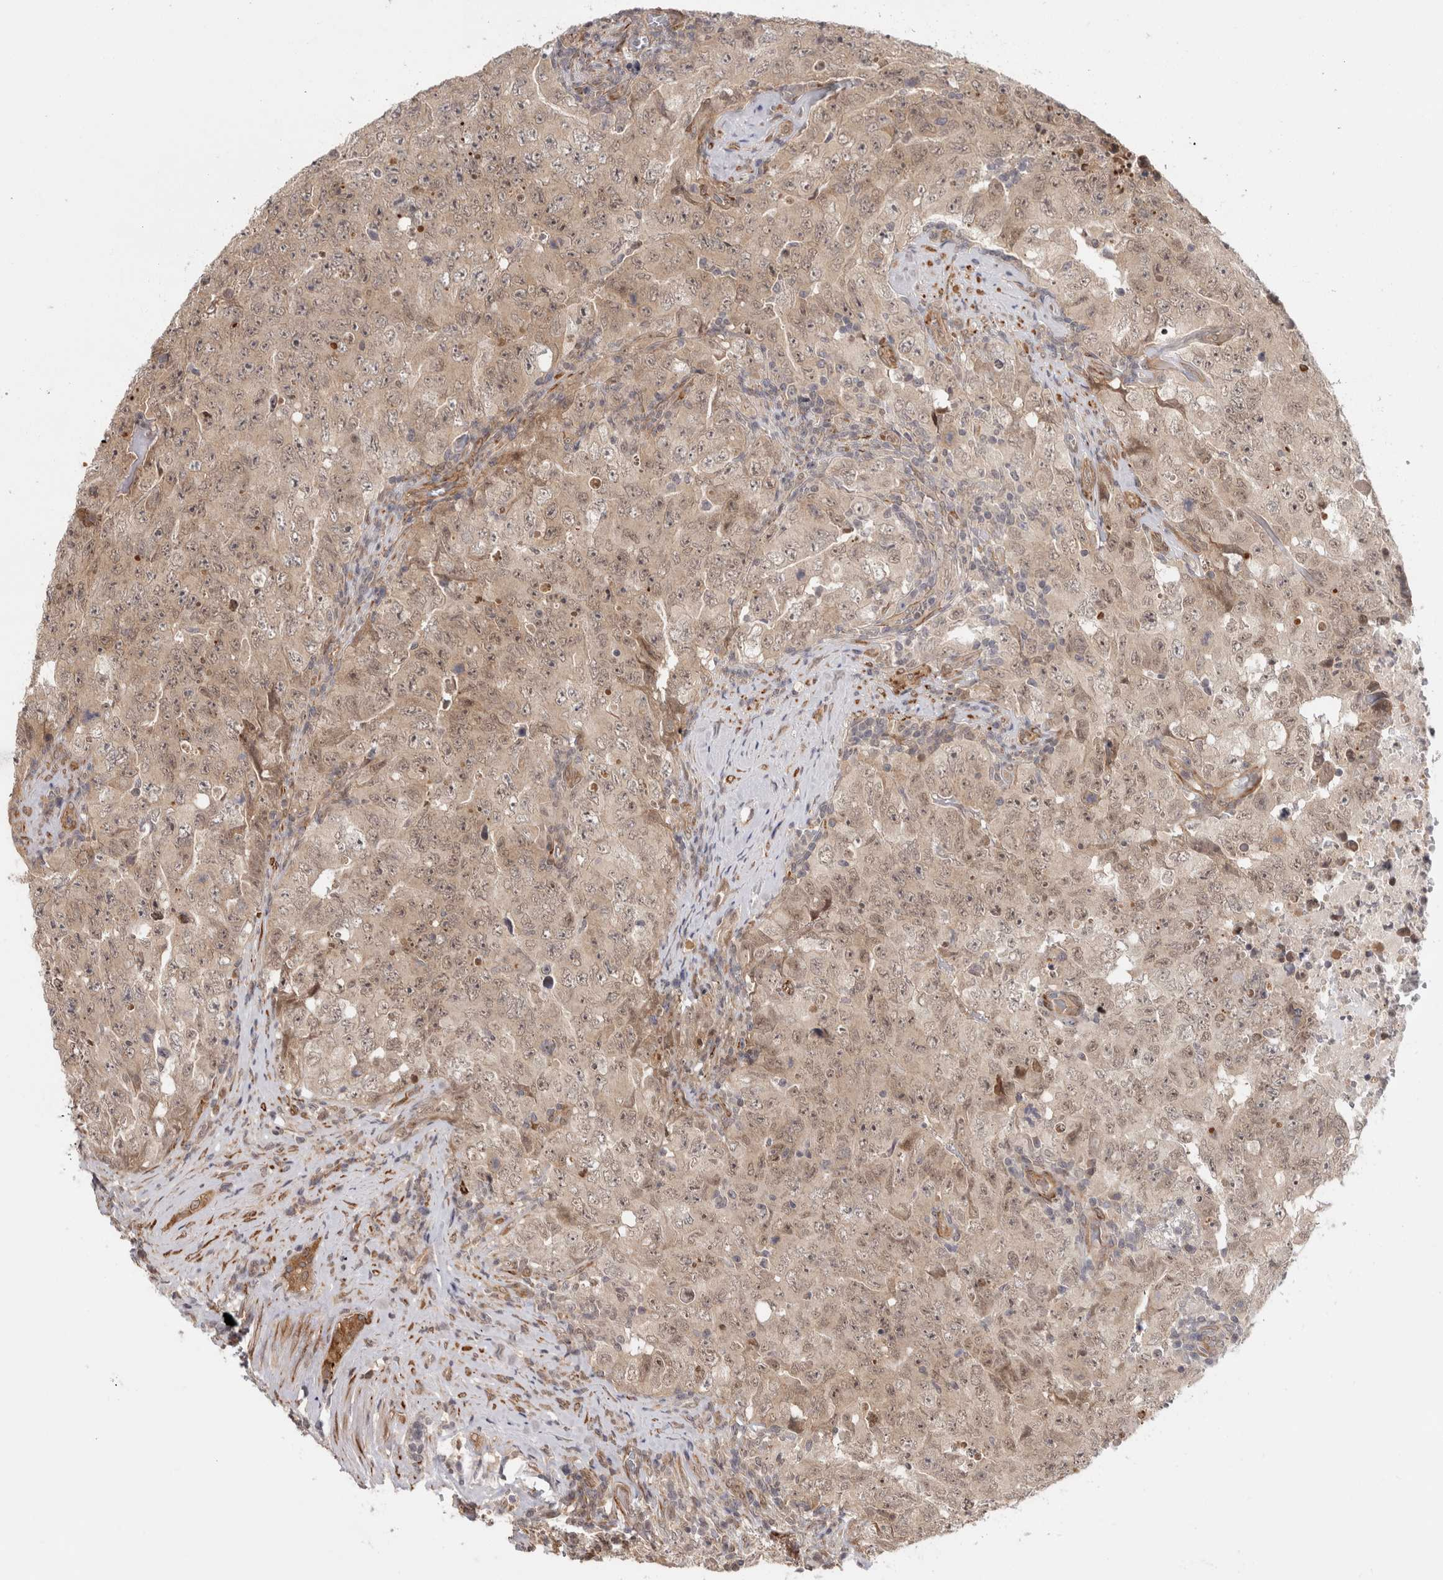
{"staining": {"intensity": "weak", "quantity": ">75%", "location": "nuclear"}, "tissue": "testis cancer", "cell_type": "Tumor cells", "image_type": "cancer", "snomed": [{"axis": "morphology", "description": "Carcinoma, Embryonal, NOS"}, {"axis": "topography", "description": "Testis"}], "caption": "This histopathology image demonstrates immunohistochemistry (IHC) staining of embryonal carcinoma (testis), with low weak nuclear staining in approximately >75% of tumor cells.", "gene": "ZNF318", "patient": {"sex": "male", "age": 26}}